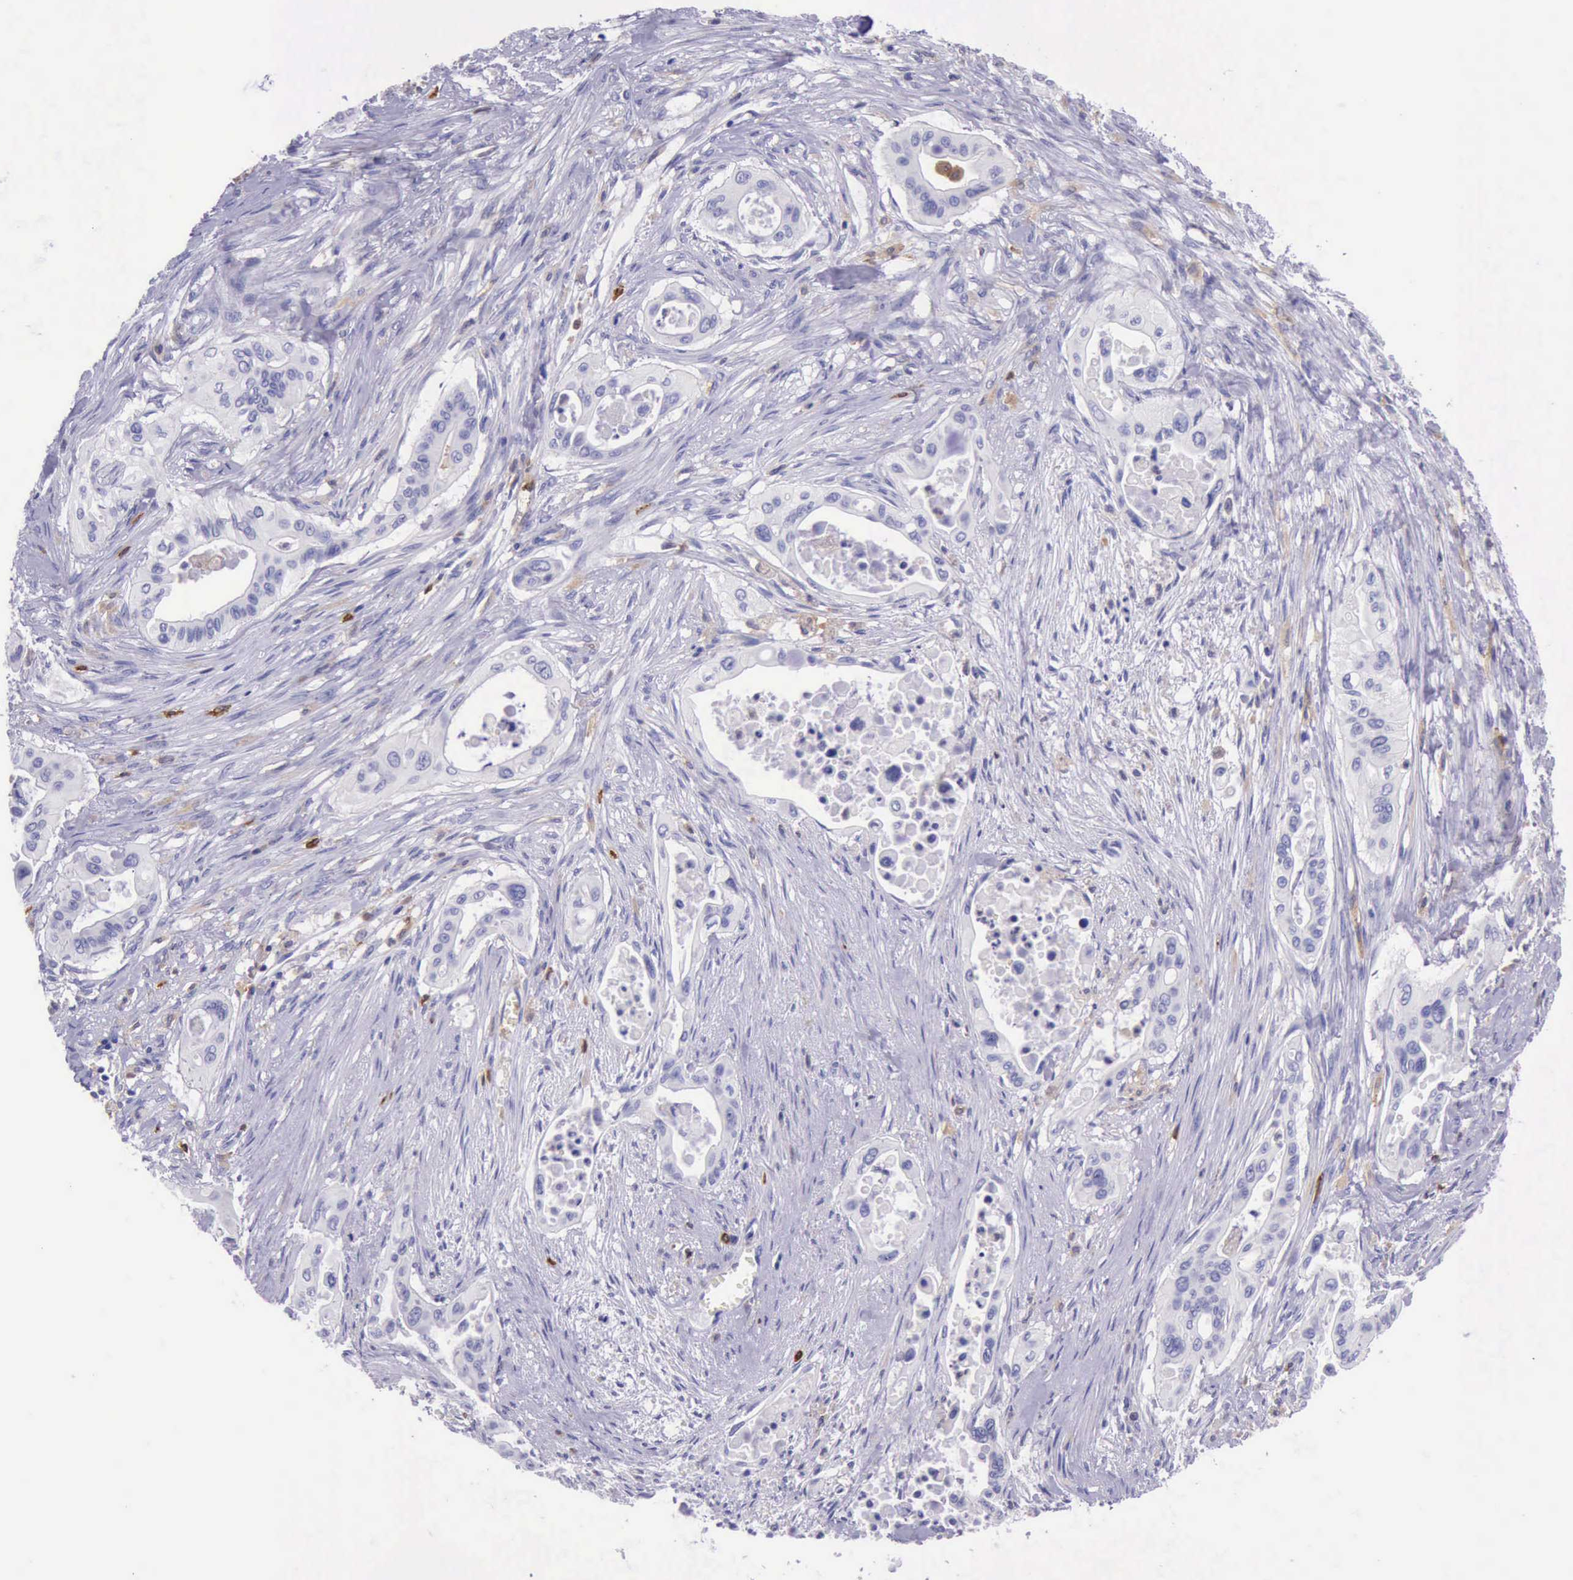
{"staining": {"intensity": "negative", "quantity": "none", "location": "none"}, "tissue": "pancreatic cancer", "cell_type": "Tumor cells", "image_type": "cancer", "snomed": [{"axis": "morphology", "description": "Adenocarcinoma, NOS"}, {"axis": "topography", "description": "Pancreas"}], "caption": "Human pancreatic cancer stained for a protein using immunohistochemistry demonstrates no expression in tumor cells.", "gene": "BTK", "patient": {"sex": "male", "age": 77}}